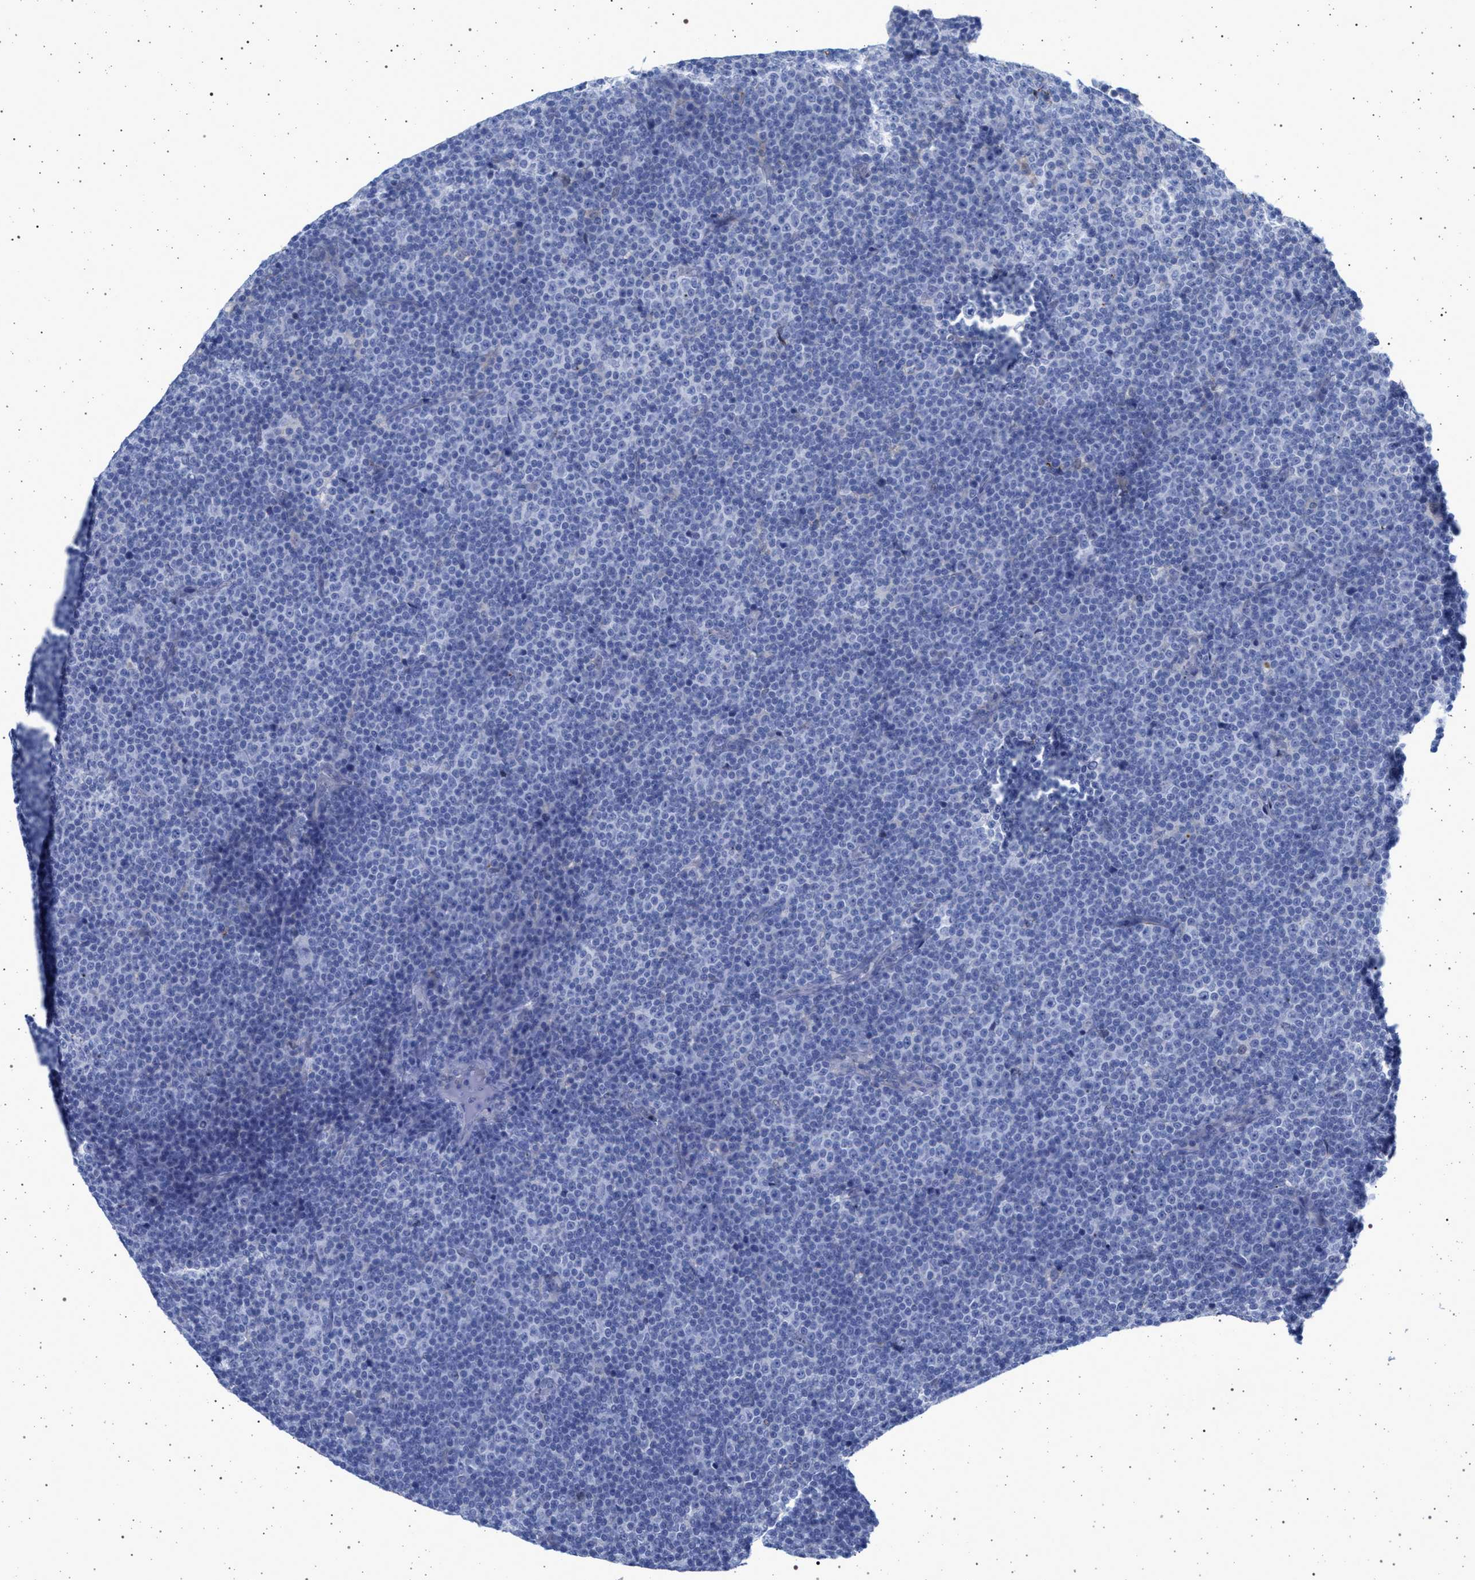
{"staining": {"intensity": "negative", "quantity": "none", "location": "none"}, "tissue": "lymphoma", "cell_type": "Tumor cells", "image_type": "cancer", "snomed": [{"axis": "morphology", "description": "Malignant lymphoma, non-Hodgkin's type, Low grade"}, {"axis": "topography", "description": "Lymph node"}], "caption": "A high-resolution histopathology image shows immunohistochemistry staining of low-grade malignant lymphoma, non-Hodgkin's type, which exhibits no significant positivity in tumor cells.", "gene": "PLG", "patient": {"sex": "female", "age": 67}}